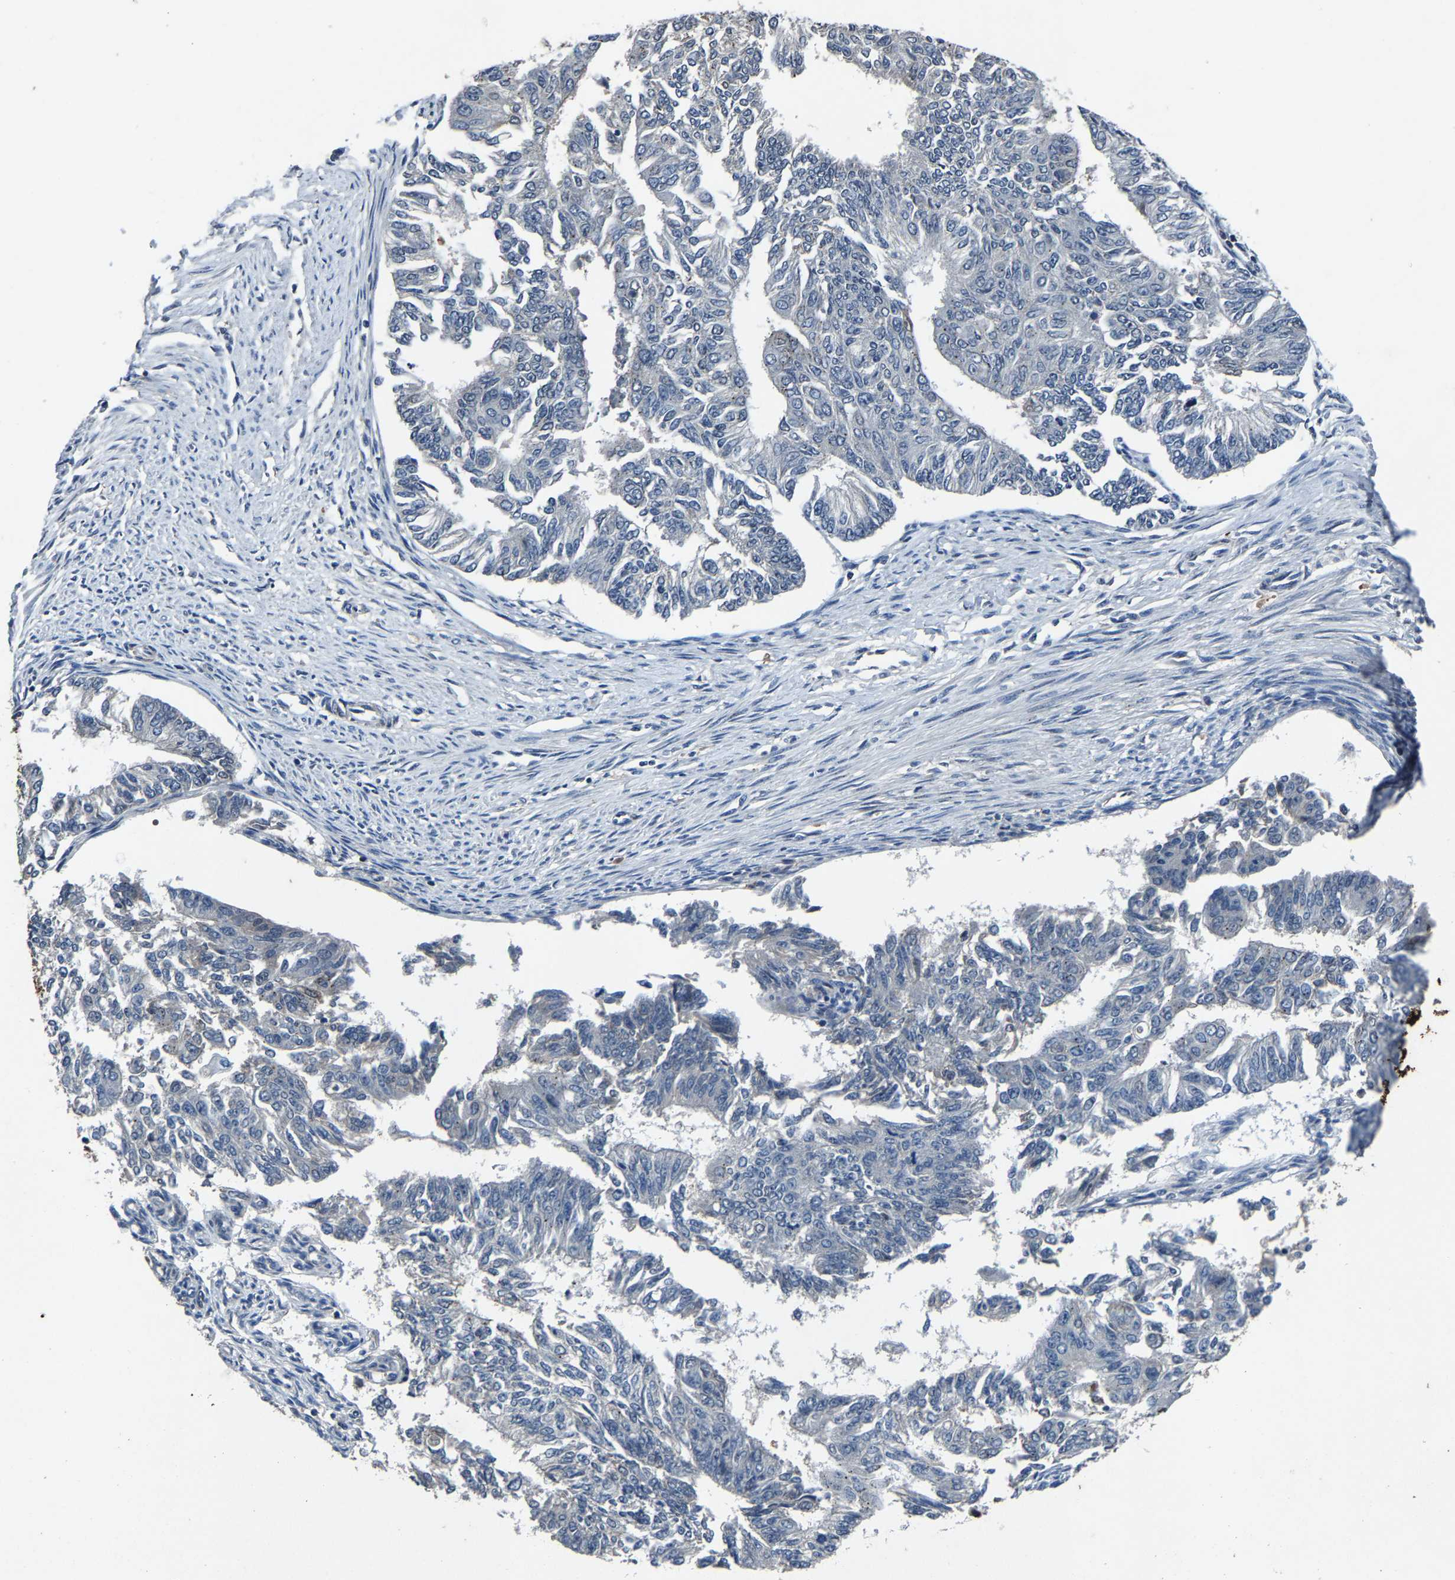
{"staining": {"intensity": "negative", "quantity": "none", "location": "none"}, "tissue": "endometrial cancer", "cell_type": "Tumor cells", "image_type": "cancer", "snomed": [{"axis": "morphology", "description": "Adenocarcinoma, NOS"}, {"axis": "topography", "description": "Endometrium"}], "caption": "This is an immunohistochemistry (IHC) photomicrograph of human endometrial adenocarcinoma. There is no positivity in tumor cells.", "gene": "PCNX2", "patient": {"sex": "female", "age": 32}}